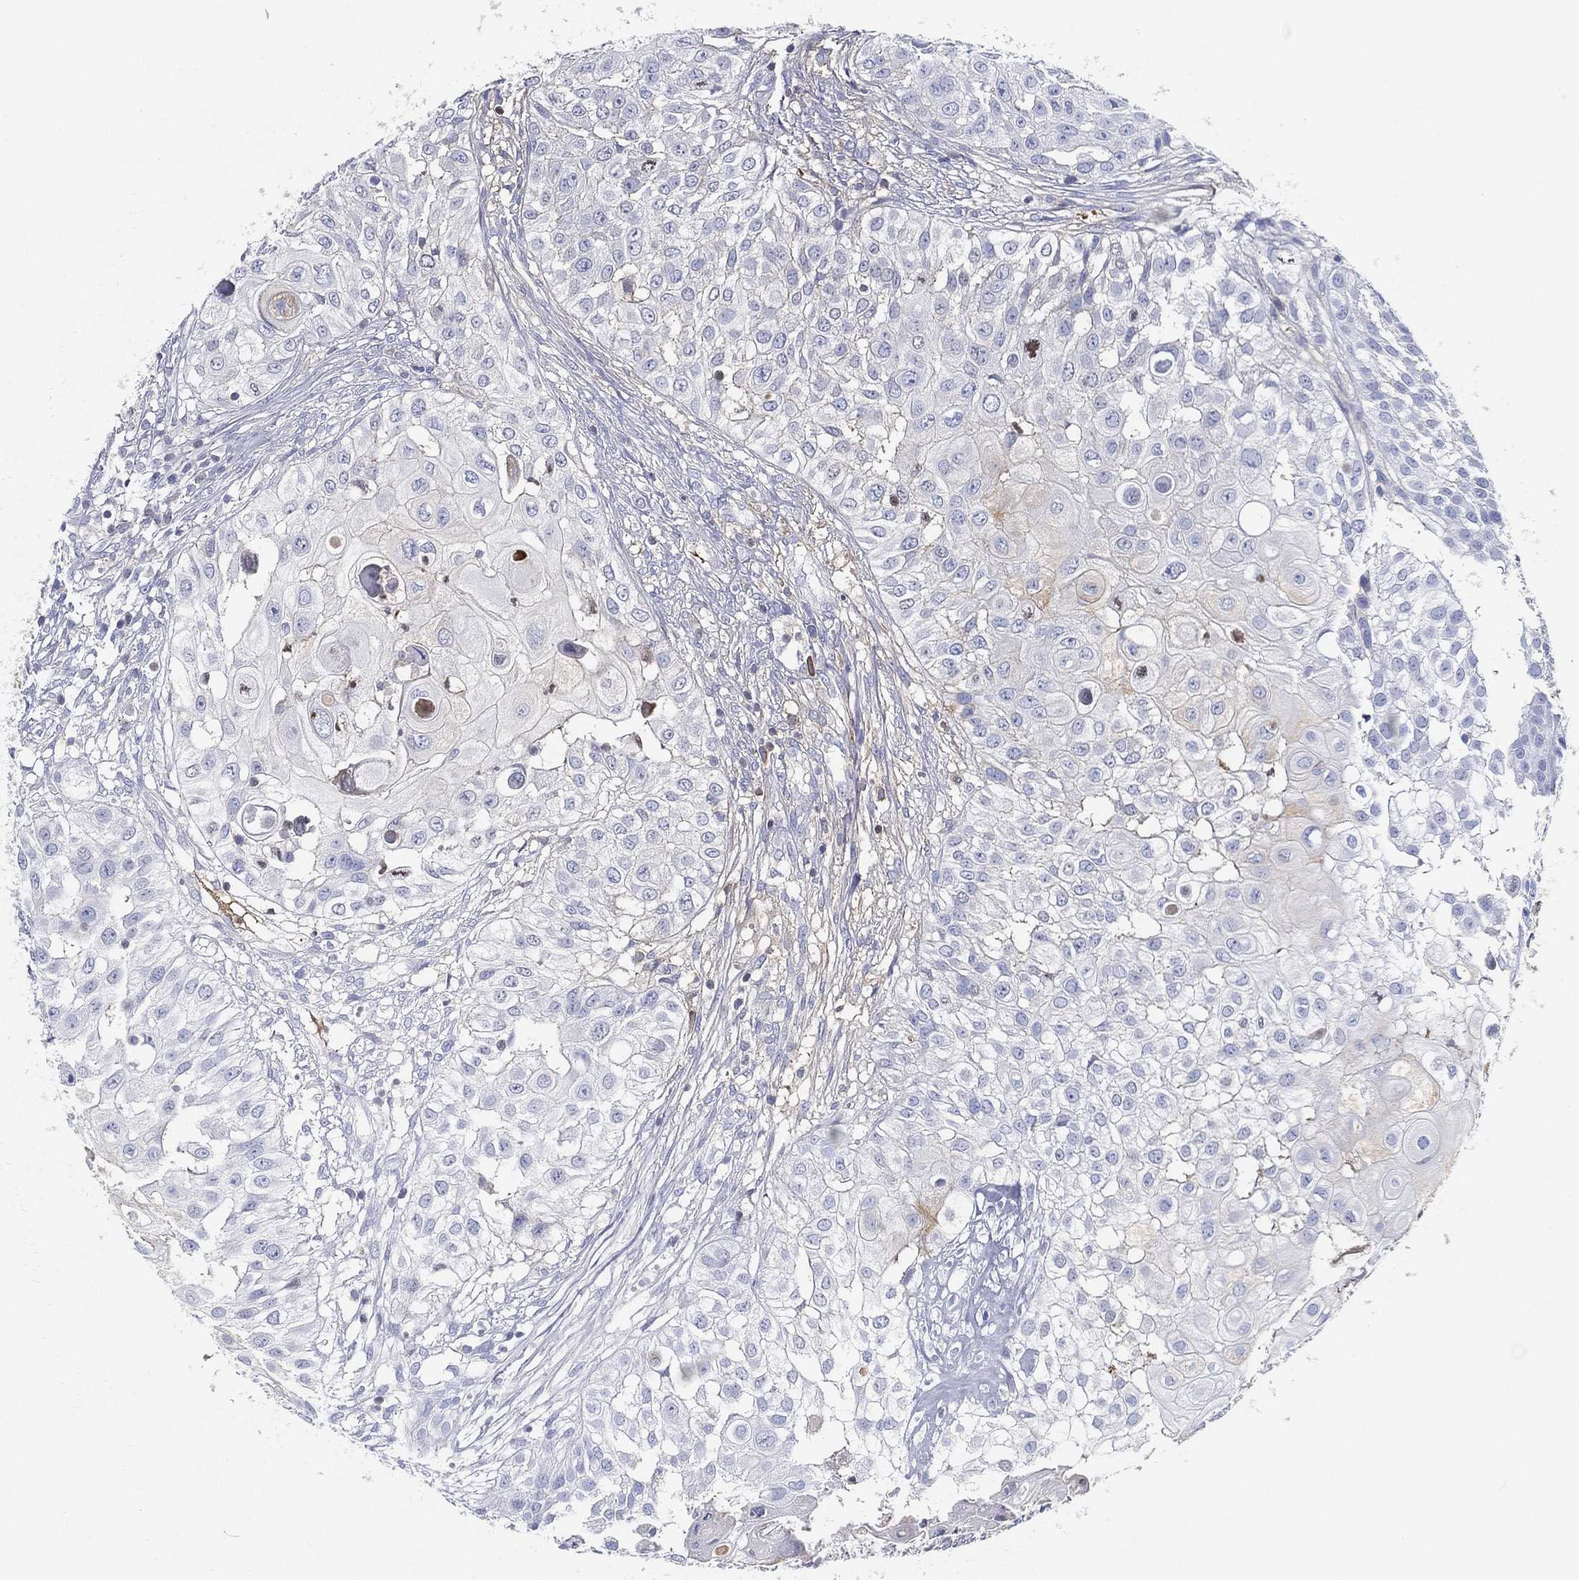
{"staining": {"intensity": "negative", "quantity": "none", "location": "none"}, "tissue": "urothelial cancer", "cell_type": "Tumor cells", "image_type": "cancer", "snomed": [{"axis": "morphology", "description": "Urothelial carcinoma, High grade"}, {"axis": "topography", "description": "Urinary bladder"}], "caption": "Tumor cells are negative for protein expression in human urothelial carcinoma (high-grade).", "gene": "IFNB1", "patient": {"sex": "female", "age": 79}}